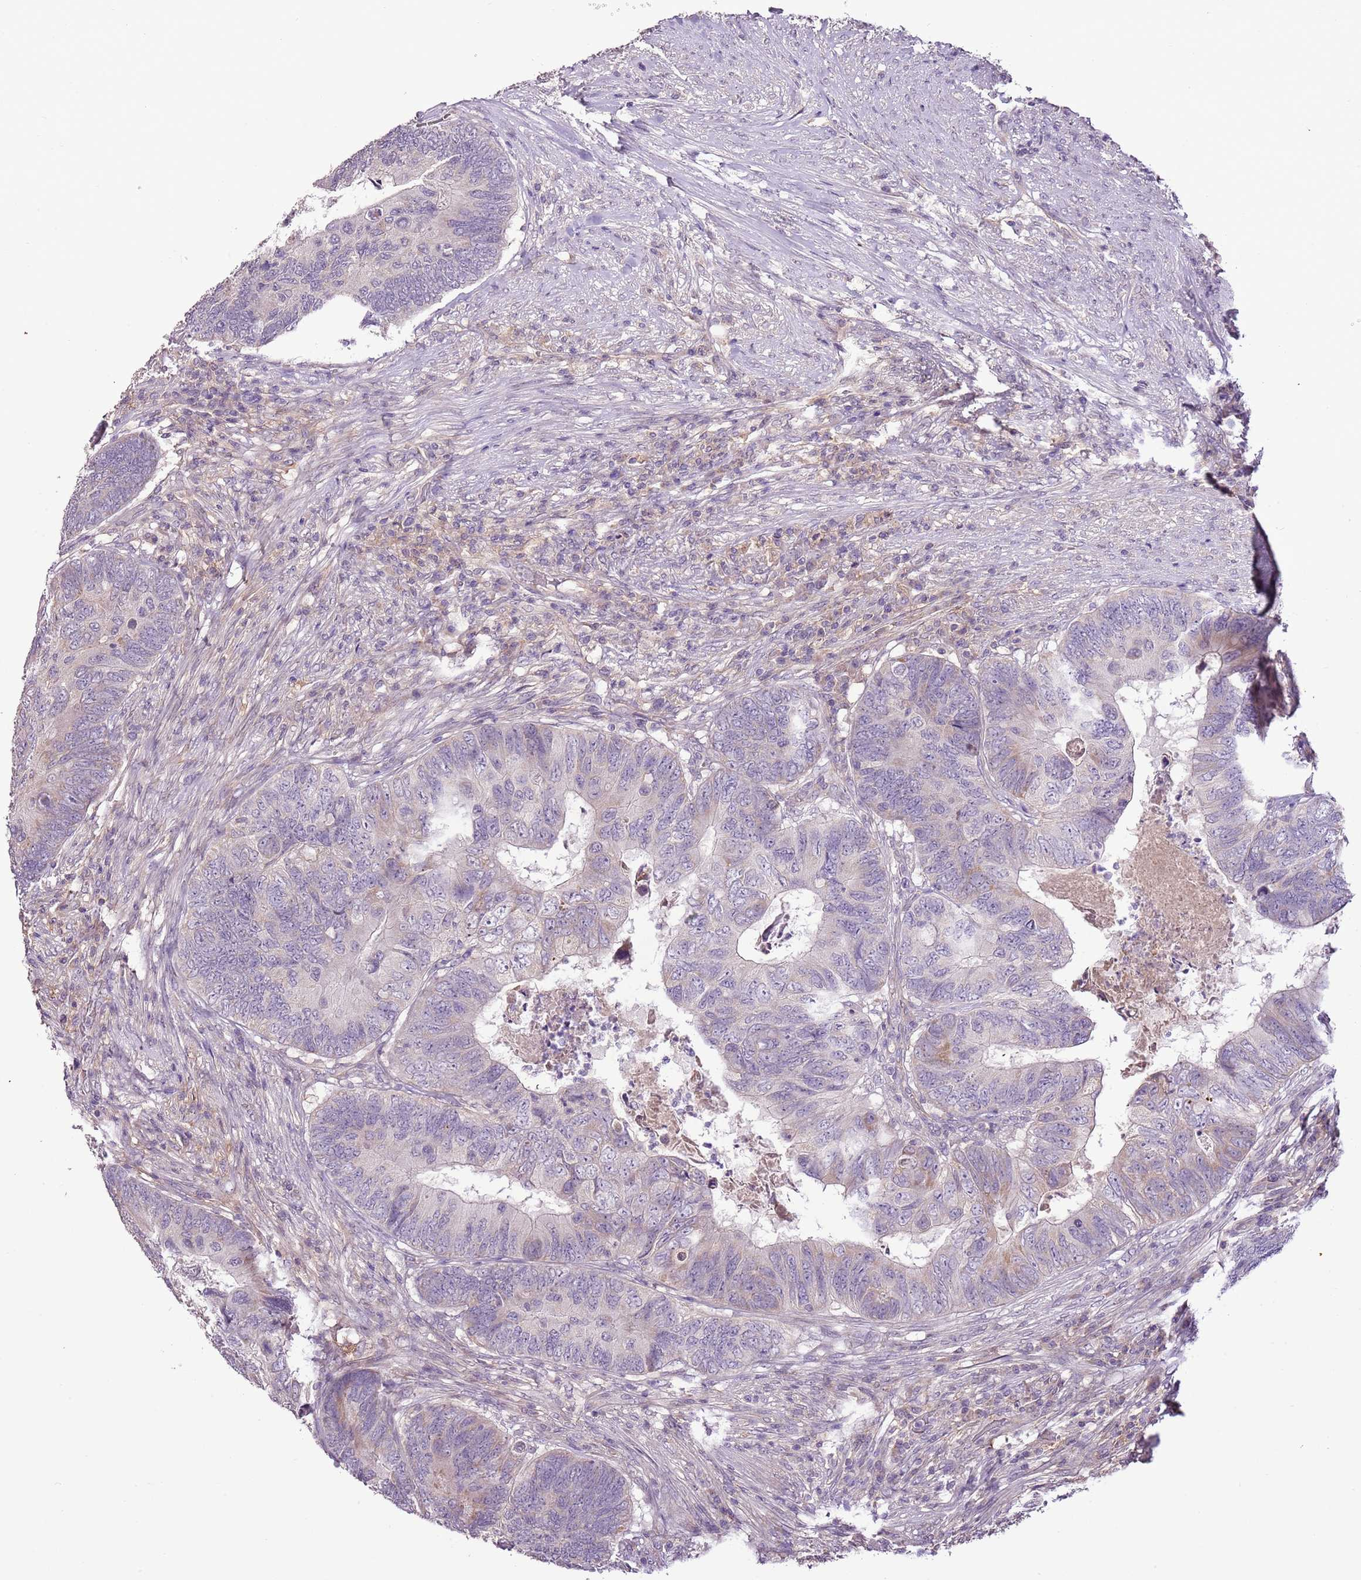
{"staining": {"intensity": "negative", "quantity": "none", "location": "none"}, "tissue": "colorectal cancer", "cell_type": "Tumor cells", "image_type": "cancer", "snomed": [{"axis": "morphology", "description": "Adenocarcinoma, NOS"}, {"axis": "topography", "description": "Colon"}], "caption": "Tumor cells are negative for protein expression in human colorectal cancer (adenocarcinoma). (DAB immunohistochemistry (IHC) with hematoxylin counter stain).", "gene": "CMKLR1", "patient": {"sex": "female", "age": 67}}